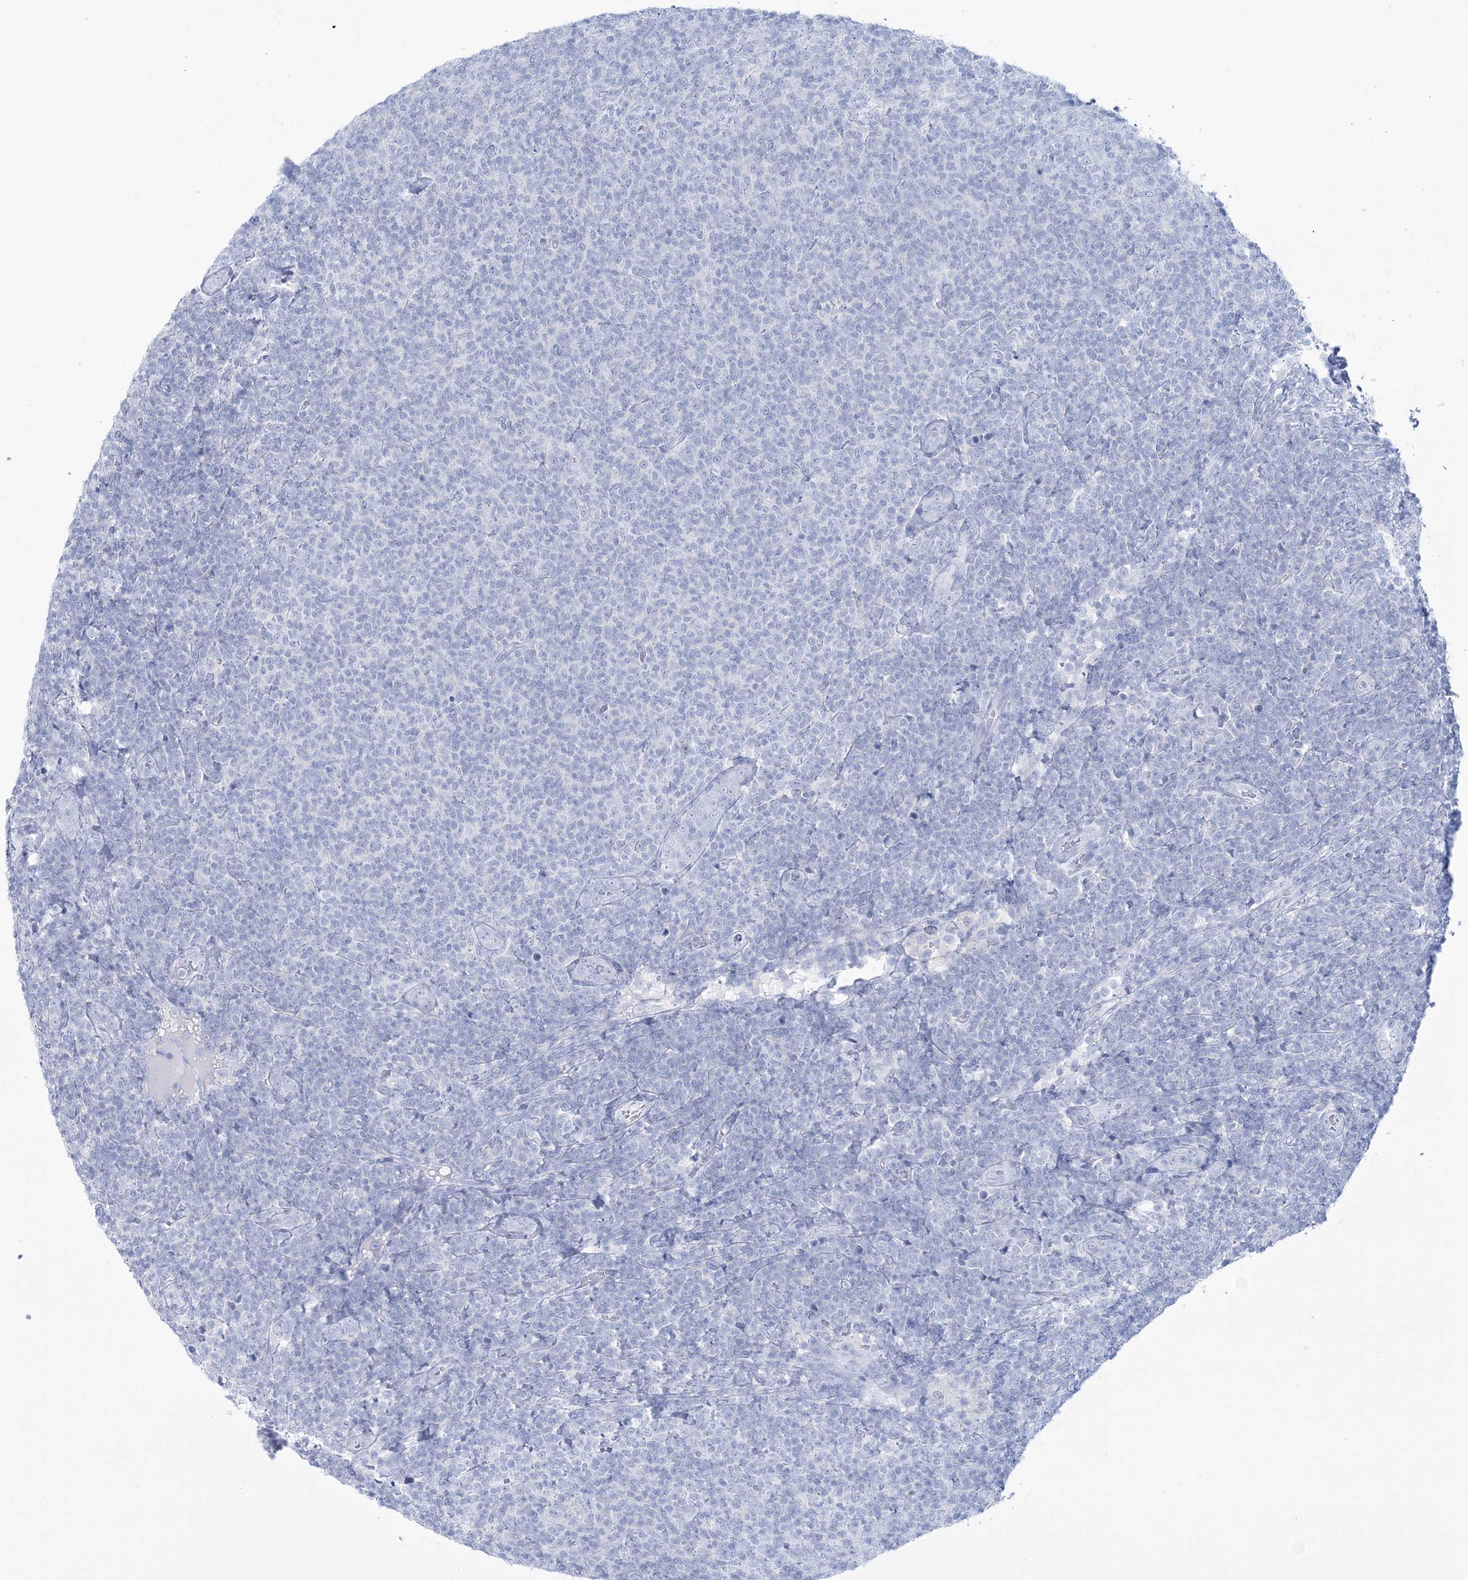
{"staining": {"intensity": "negative", "quantity": "none", "location": "none"}, "tissue": "lymphoma", "cell_type": "Tumor cells", "image_type": "cancer", "snomed": [{"axis": "morphology", "description": "Malignant lymphoma, non-Hodgkin's type, Low grade"}, {"axis": "topography", "description": "Lymph node"}], "caption": "IHC photomicrograph of neoplastic tissue: lymphoma stained with DAB (3,3'-diaminobenzidine) demonstrates no significant protein staining in tumor cells.", "gene": "RBP2", "patient": {"sex": "male", "age": 66}}